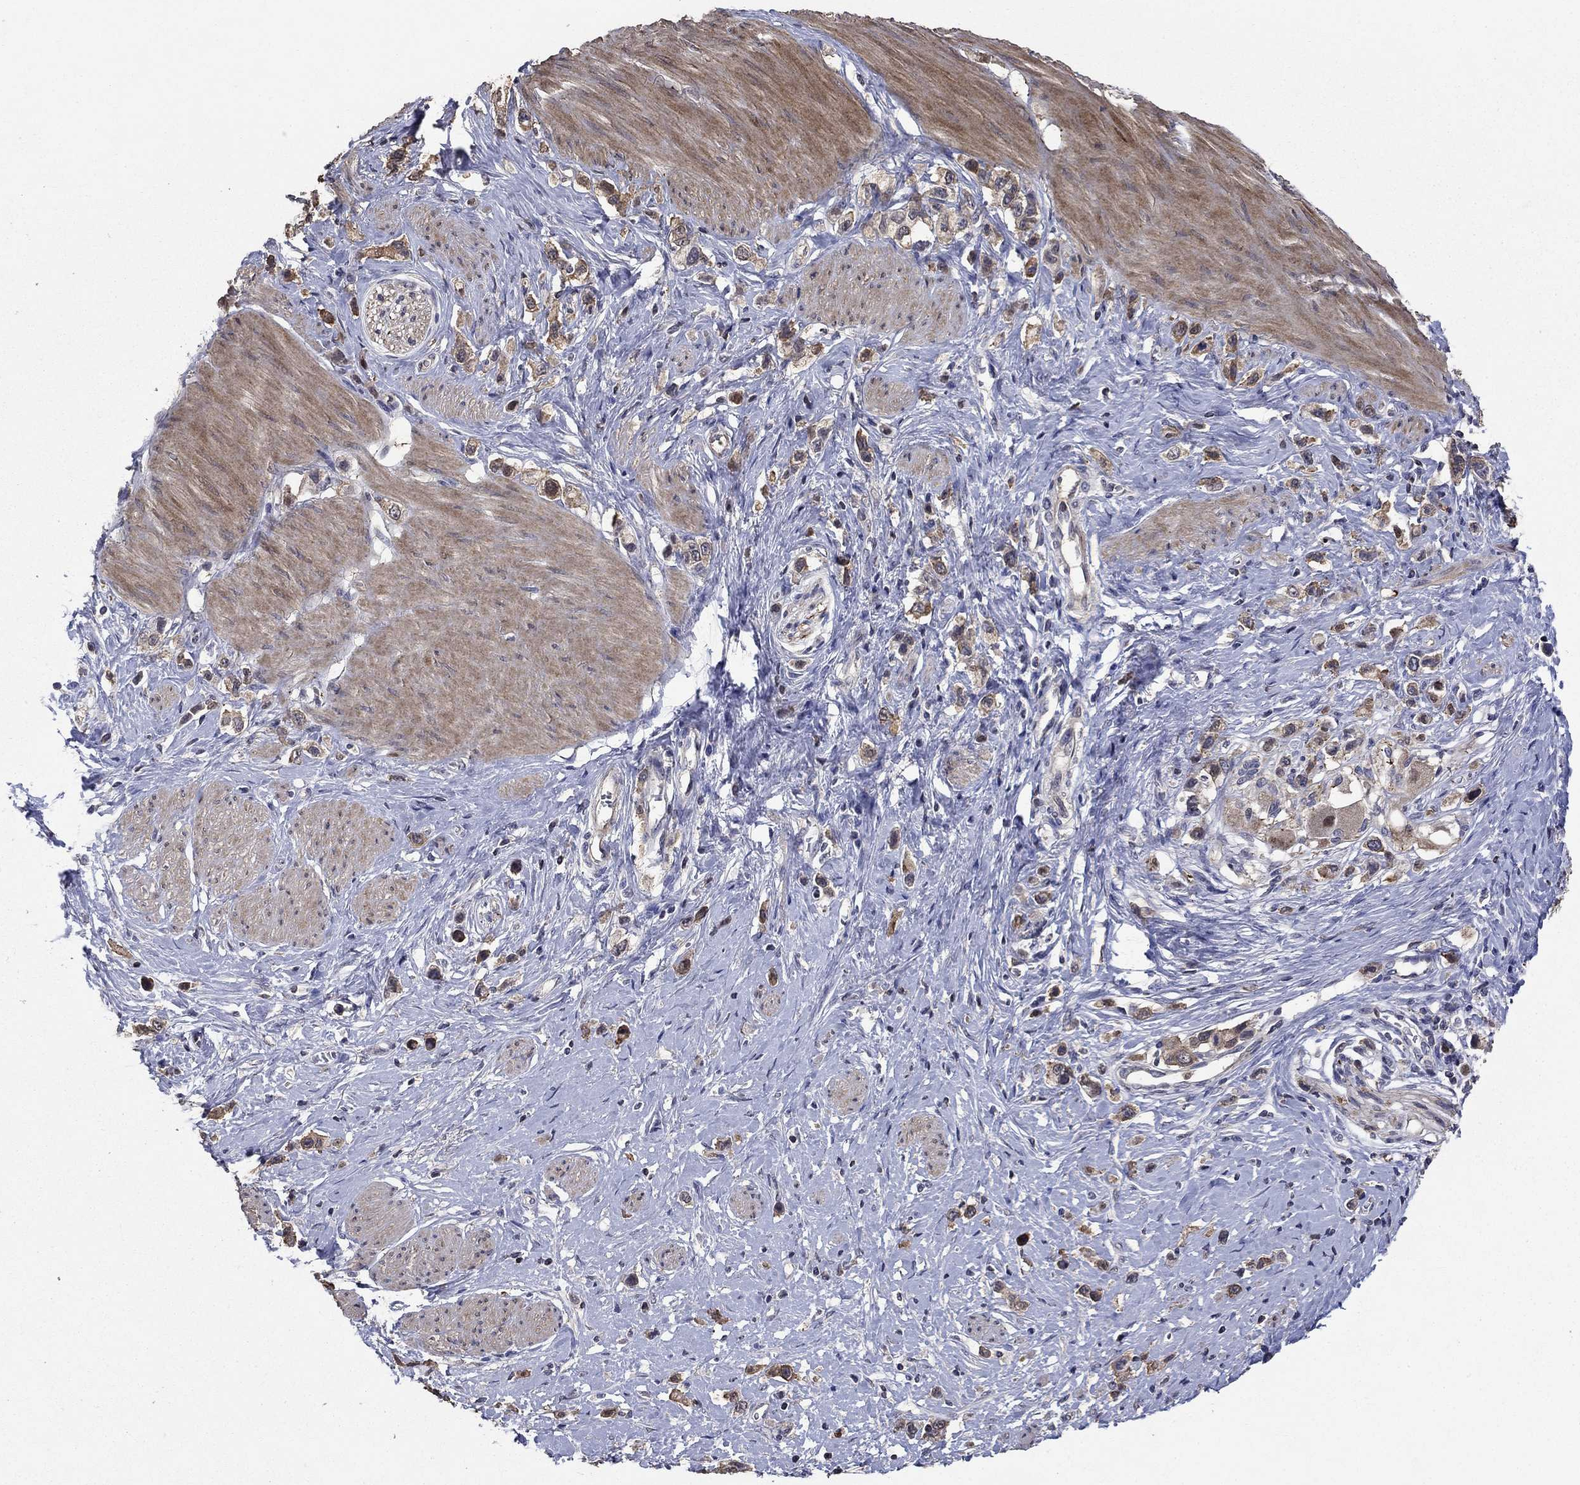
{"staining": {"intensity": "moderate", "quantity": "25%-75%", "location": "cytoplasmic/membranous"}, "tissue": "stomach cancer", "cell_type": "Tumor cells", "image_type": "cancer", "snomed": [{"axis": "morphology", "description": "Normal tissue, NOS"}, {"axis": "morphology", "description": "Adenocarcinoma, NOS"}, {"axis": "morphology", "description": "Adenocarcinoma, High grade"}, {"axis": "topography", "description": "Stomach, upper"}, {"axis": "topography", "description": "Stomach"}], "caption": "A high-resolution photomicrograph shows immunohistochemistry (IHC) staining of stomach cancer (adenocarcinoma (high-grade)), which reveals moderate cytoplasmic/membranous staining in approximately 25%-75% of tumor cells.", "gene": "DVL1", "patient": {"sex": "female", "age": 65}}